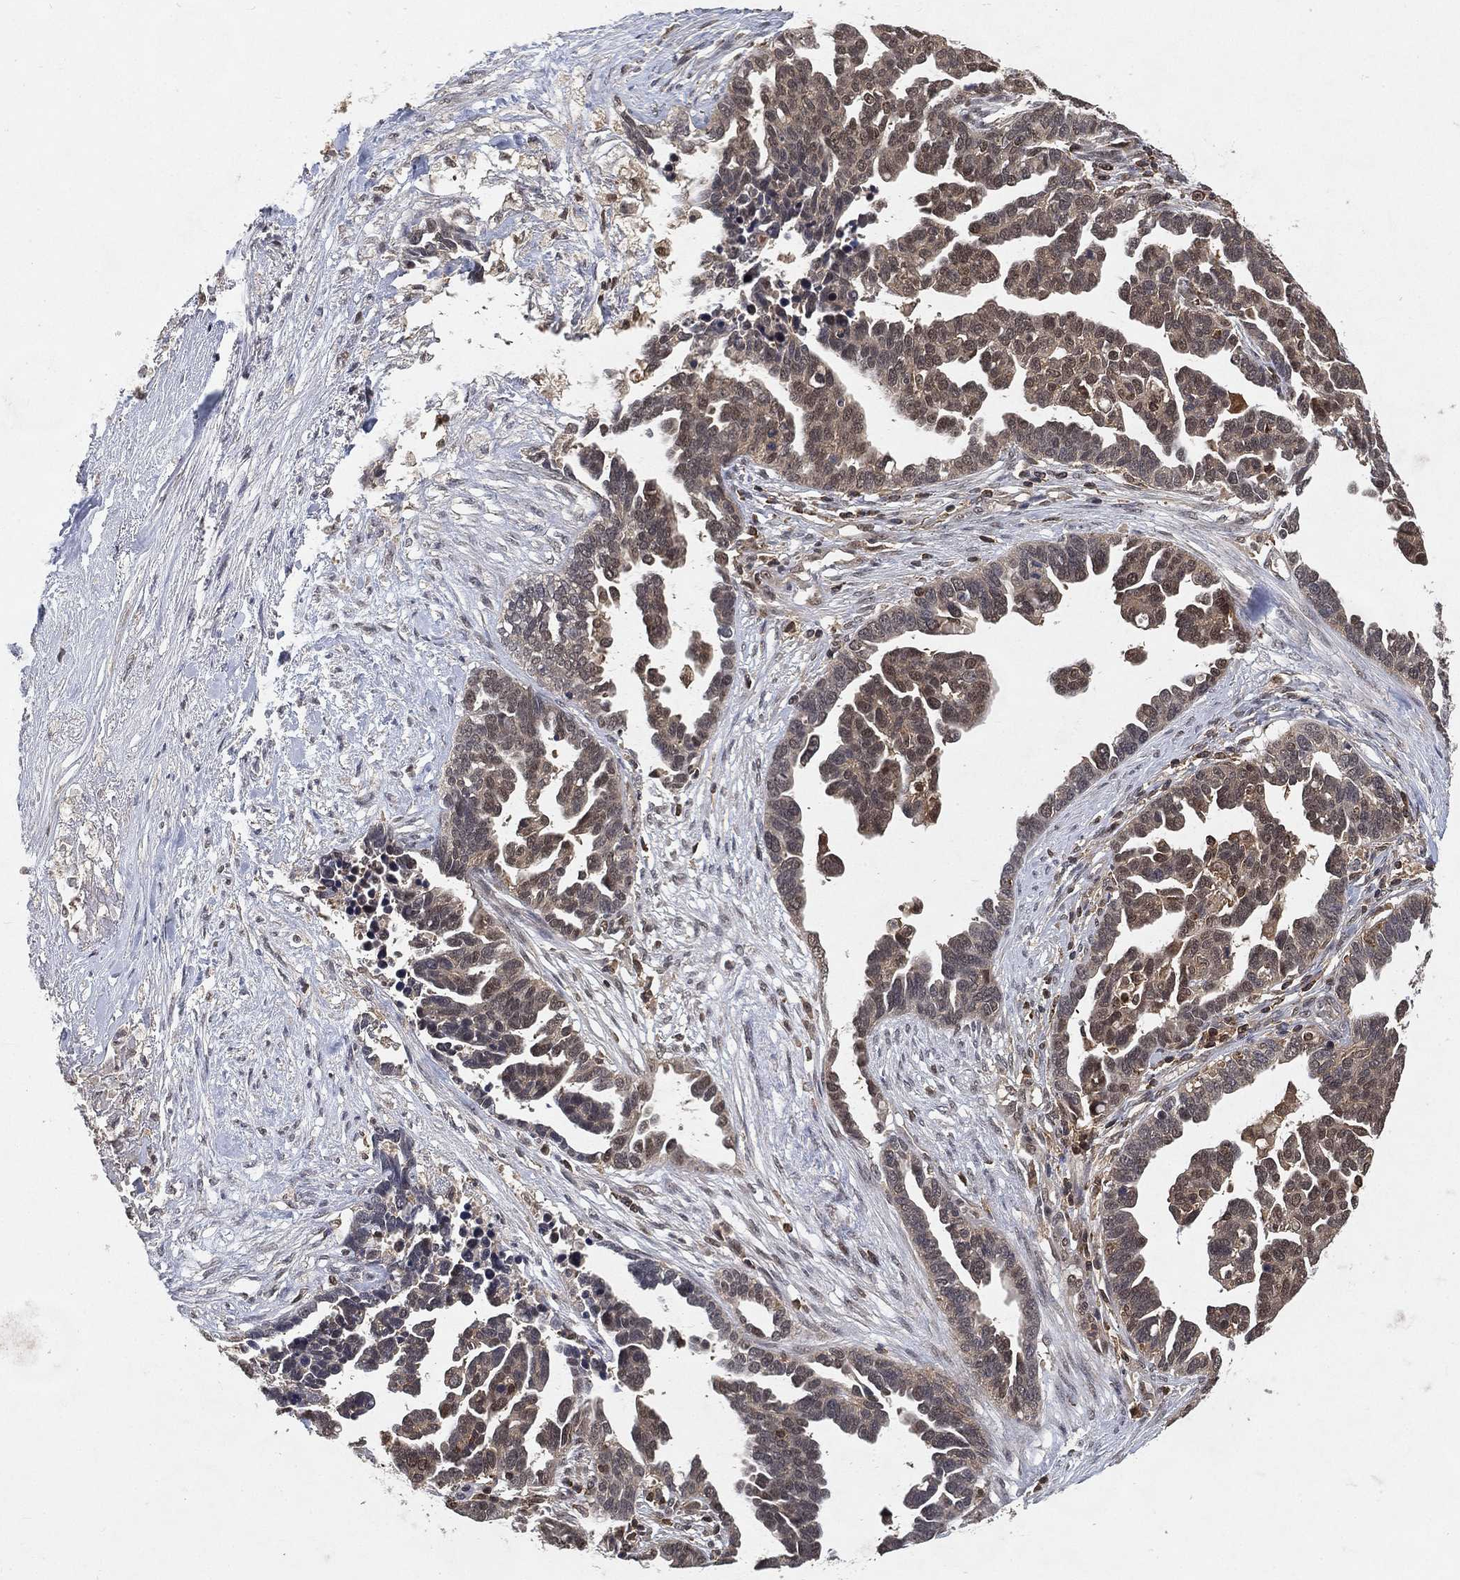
{"staining": {"intensity": "negative", "quantity": "none", "location": "none"}, "tissue": "ovarian cancer", "cell_type": "Tumor cells", "image_type": "cancer", "snomed": [{"axis": "morphology", "description": "Cystadenocarcinoma, serous, NOS"}, {"axis": "topography", "description": "Ovary"}], "caption": "Photomicrograph shows no significant protein expression in tumor cells of ovarian cancer (serous cystadenocarcinoma).", "gene": "WDR26", "patient": {"sex": "female", "age": 54}}